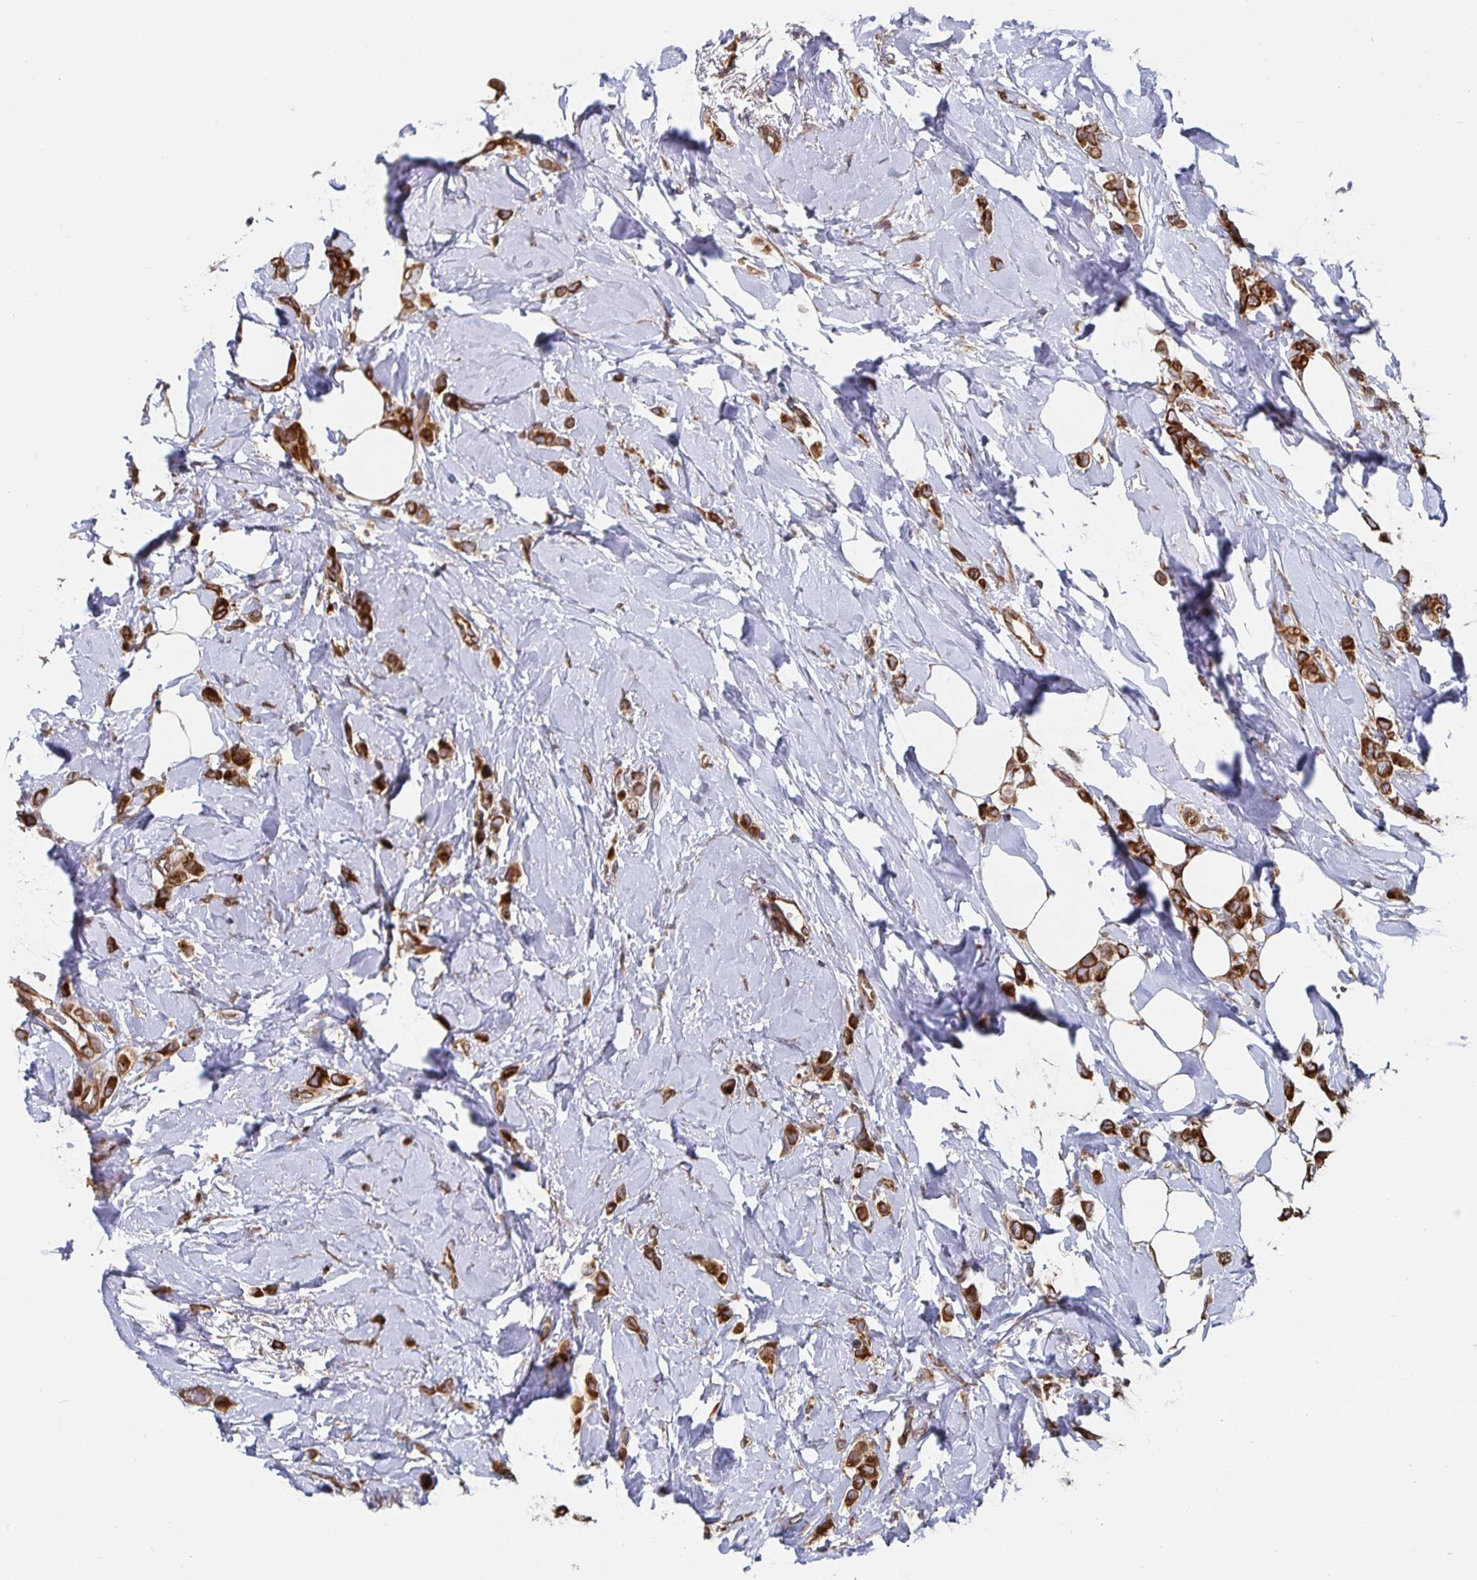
{"staining": {"intensity": "strong", "quantity": ">75%", "location": "cytoplasmic/membranous"}, "tissue": "breast cancer", "cell_type": "Tumor cells", "image_type": "cancer", "snomed": [{"axis": "morphology", "description": "Lobular carcinoma"}, {"axis": "topography", "description": "Breast"}], "caption": "DAB (3,3'-diaminobenzidine) immunohistochemical staining of human breast lobular carcinoma shows strong cytoplasmic/membranous protein expression in about >75% of tumor cells.", "gene": "BCAP29", "patient": {"sex": "female", "age": 66}}